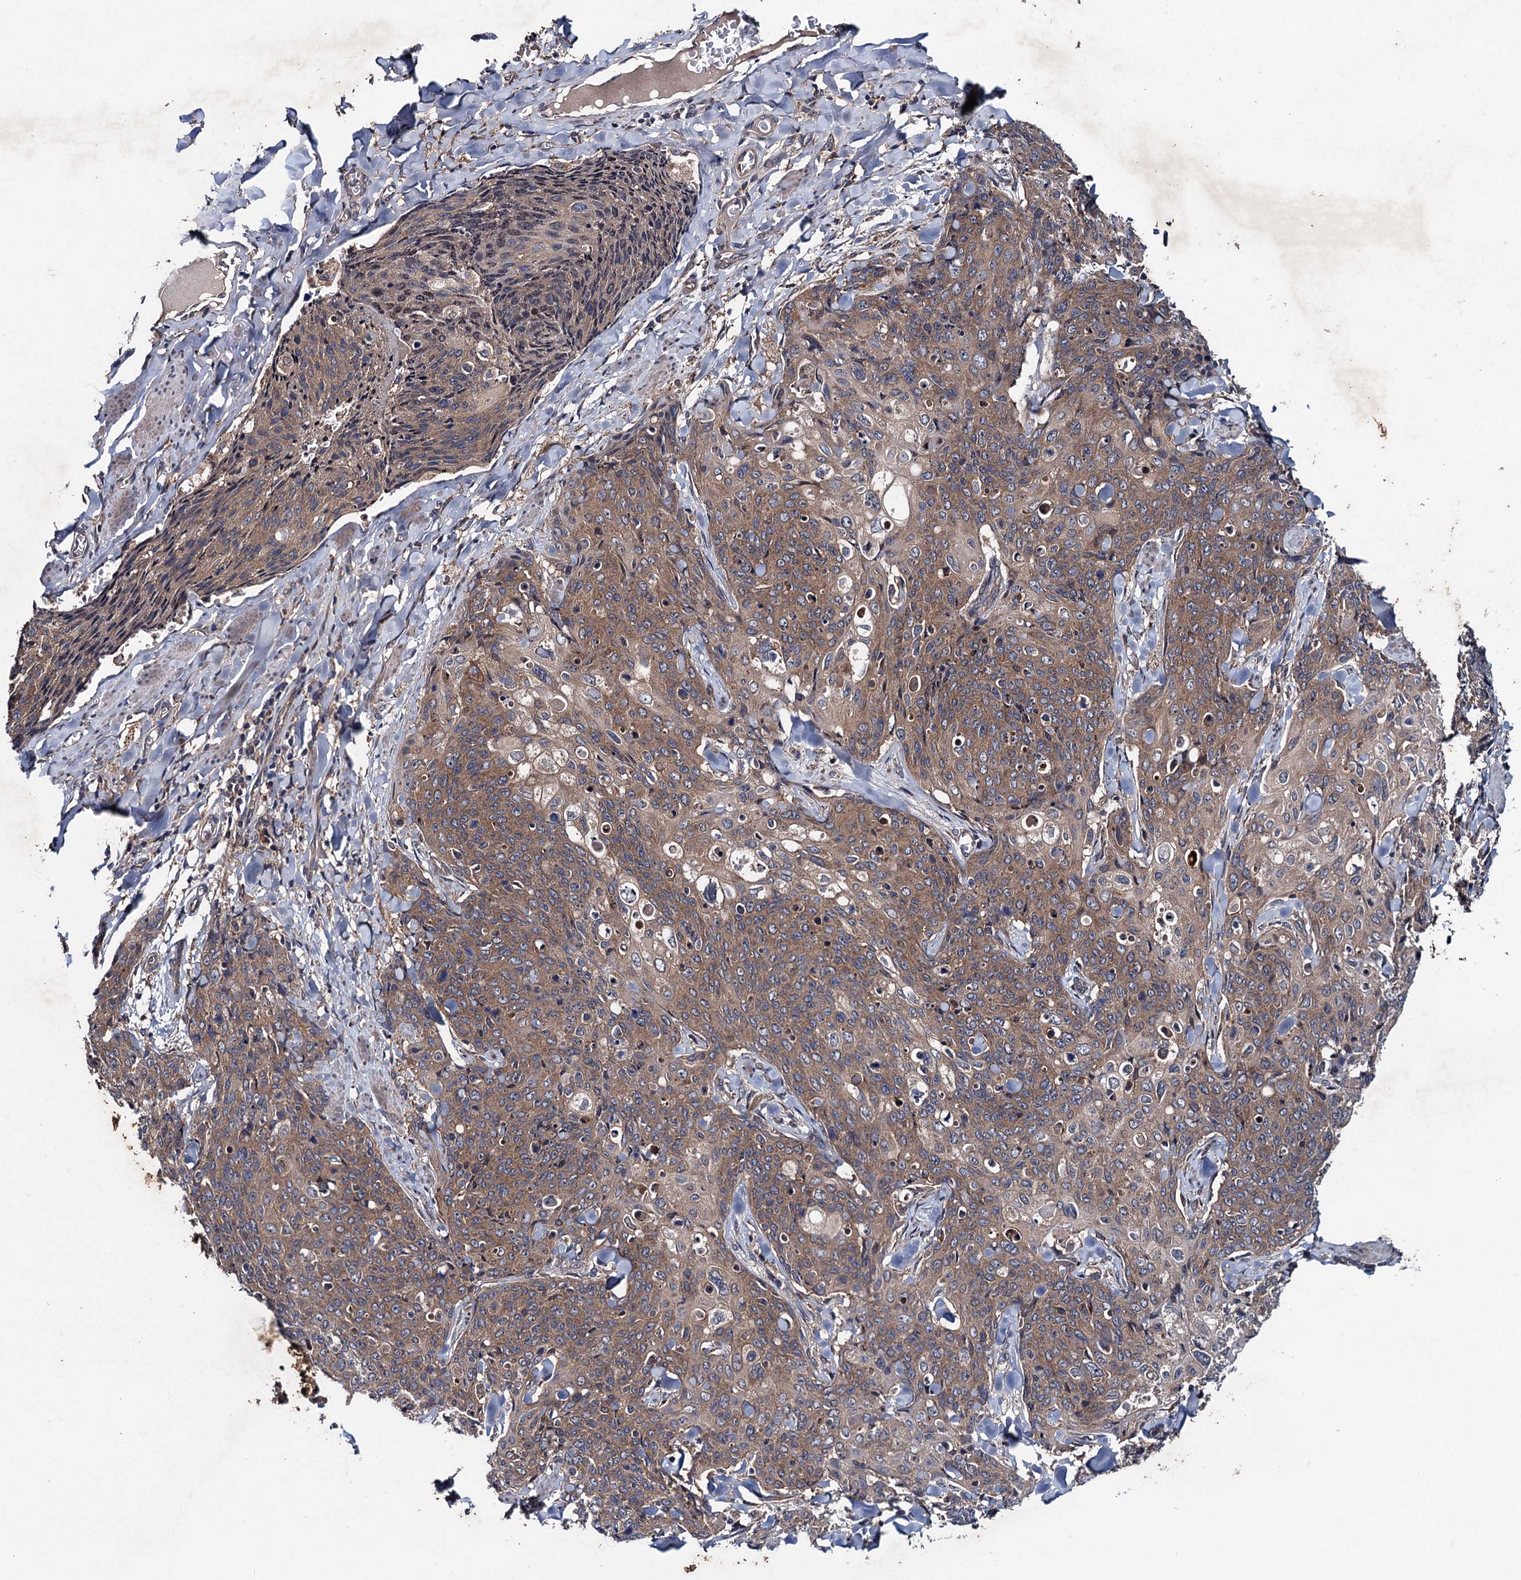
{"staining": {"intensity": "moderate", "quantity": ">75%", "location": "cytoplasmic/membranous"}, "tissue": "skin cancer", "cell_type": "Tumor cells", "image_type": "cancer", "snomed": [{"axis": "morphology", "description": "Squamous cell carcinoma, NOS"}, {"axis": "topography", "description": "Skin"}, {"axis": "topography", "description": "Vulva"}], "caption": "Immunohistochemical staining of human skin cancer shows moderate cytoplasmic/membranous protein expression in about >75% of tumor cells.", "gene": "BLTP3B", "patient": {"sex": "female", "age": 85}}